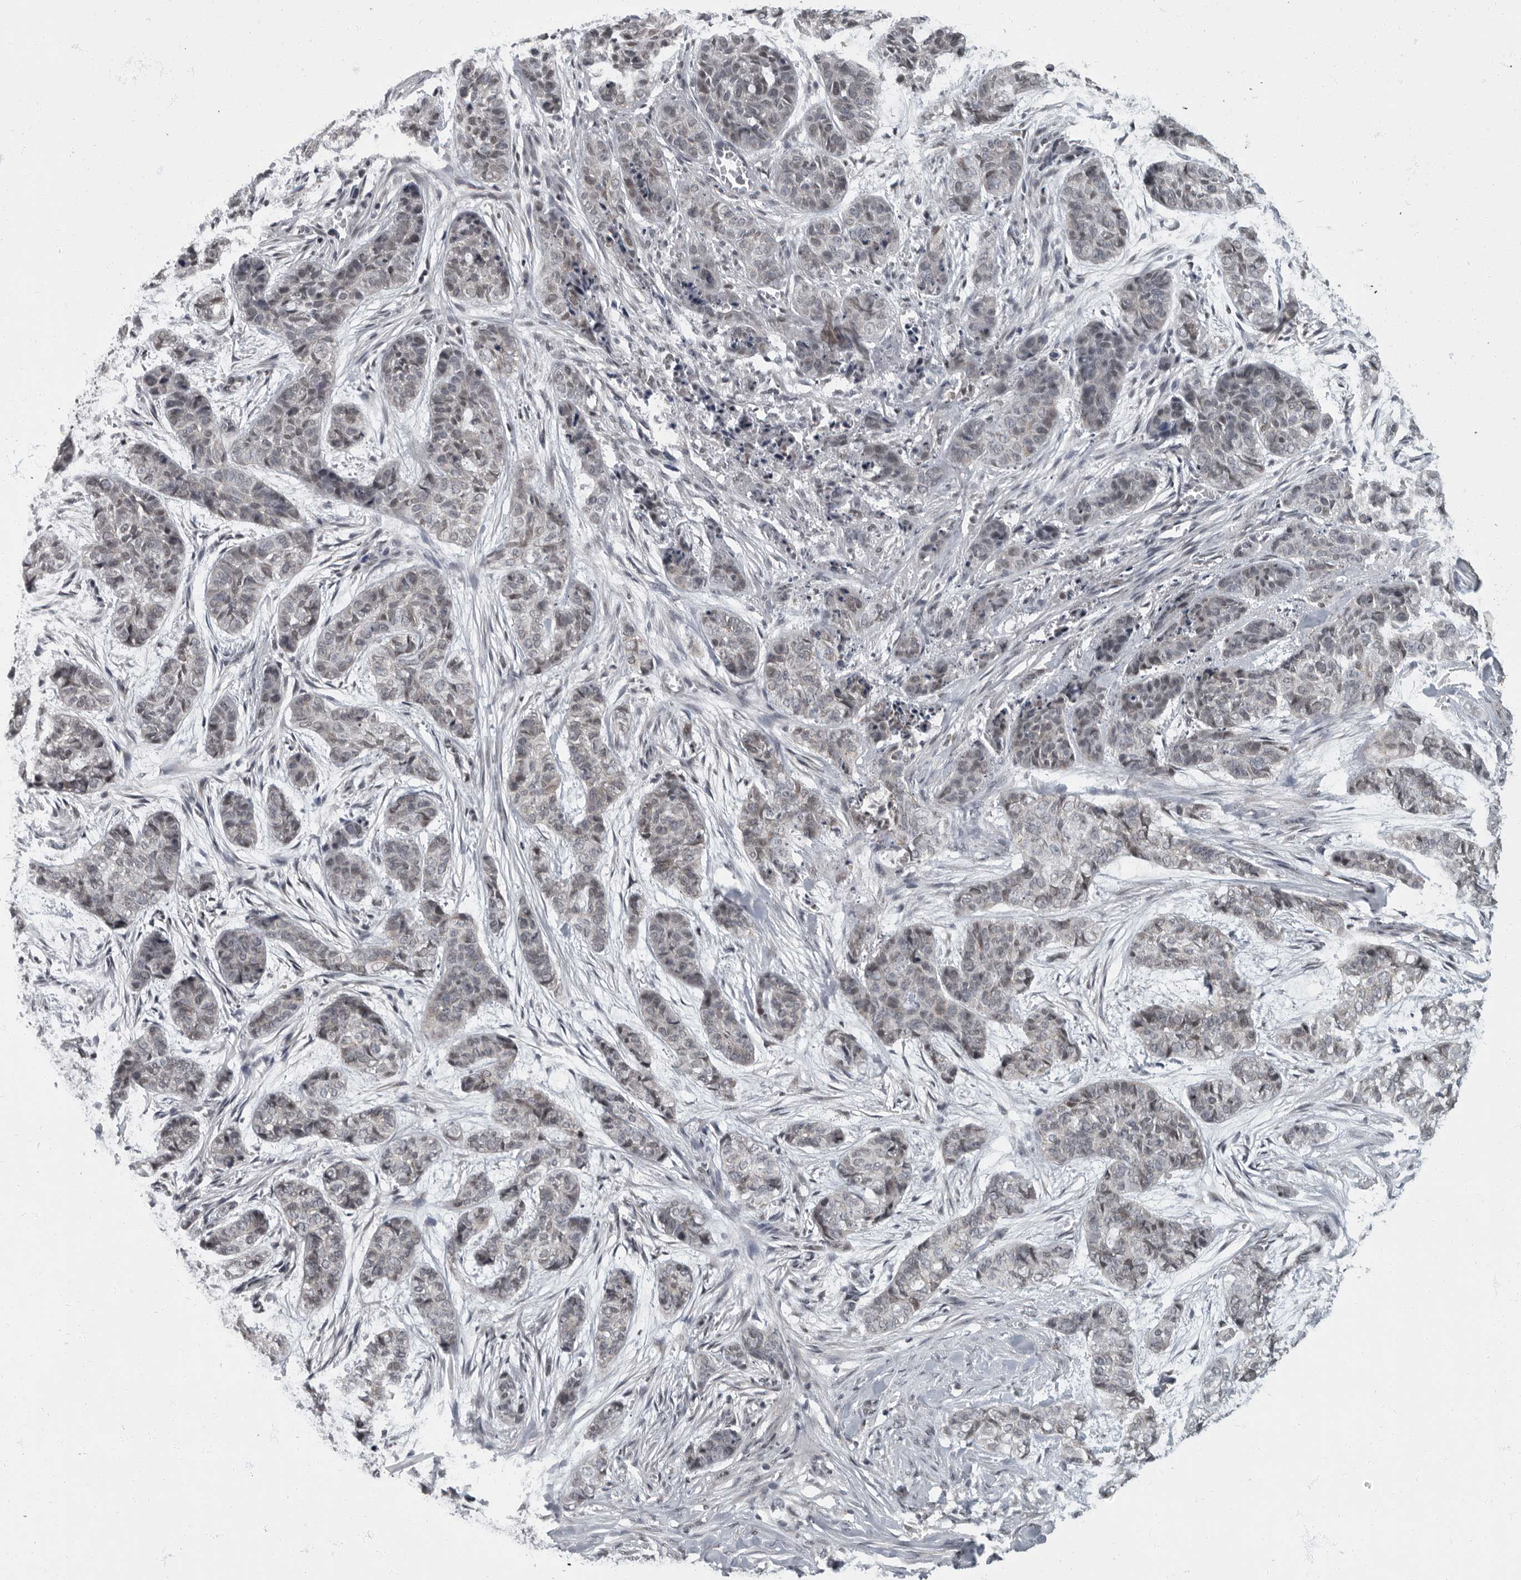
{"staining": {"intensity": "weak", "quantity": "<25%", "location": "nuclear"}, "tissue": "skin cancer", "cell_type": "Tumor cells", "image_type": "cancer", "snomed": [{"axis": "morphology", "description": "Basal cell carcinoma"}, {"axis": "topography", "description": "Skin"}], "caption": "Immunohistochemical staining of human skin cancer (basal cell carcinoma) displays no significant expression in tumor cells.", "gene": "EVI5", "patient": {"sex": "female", "age": 64}}